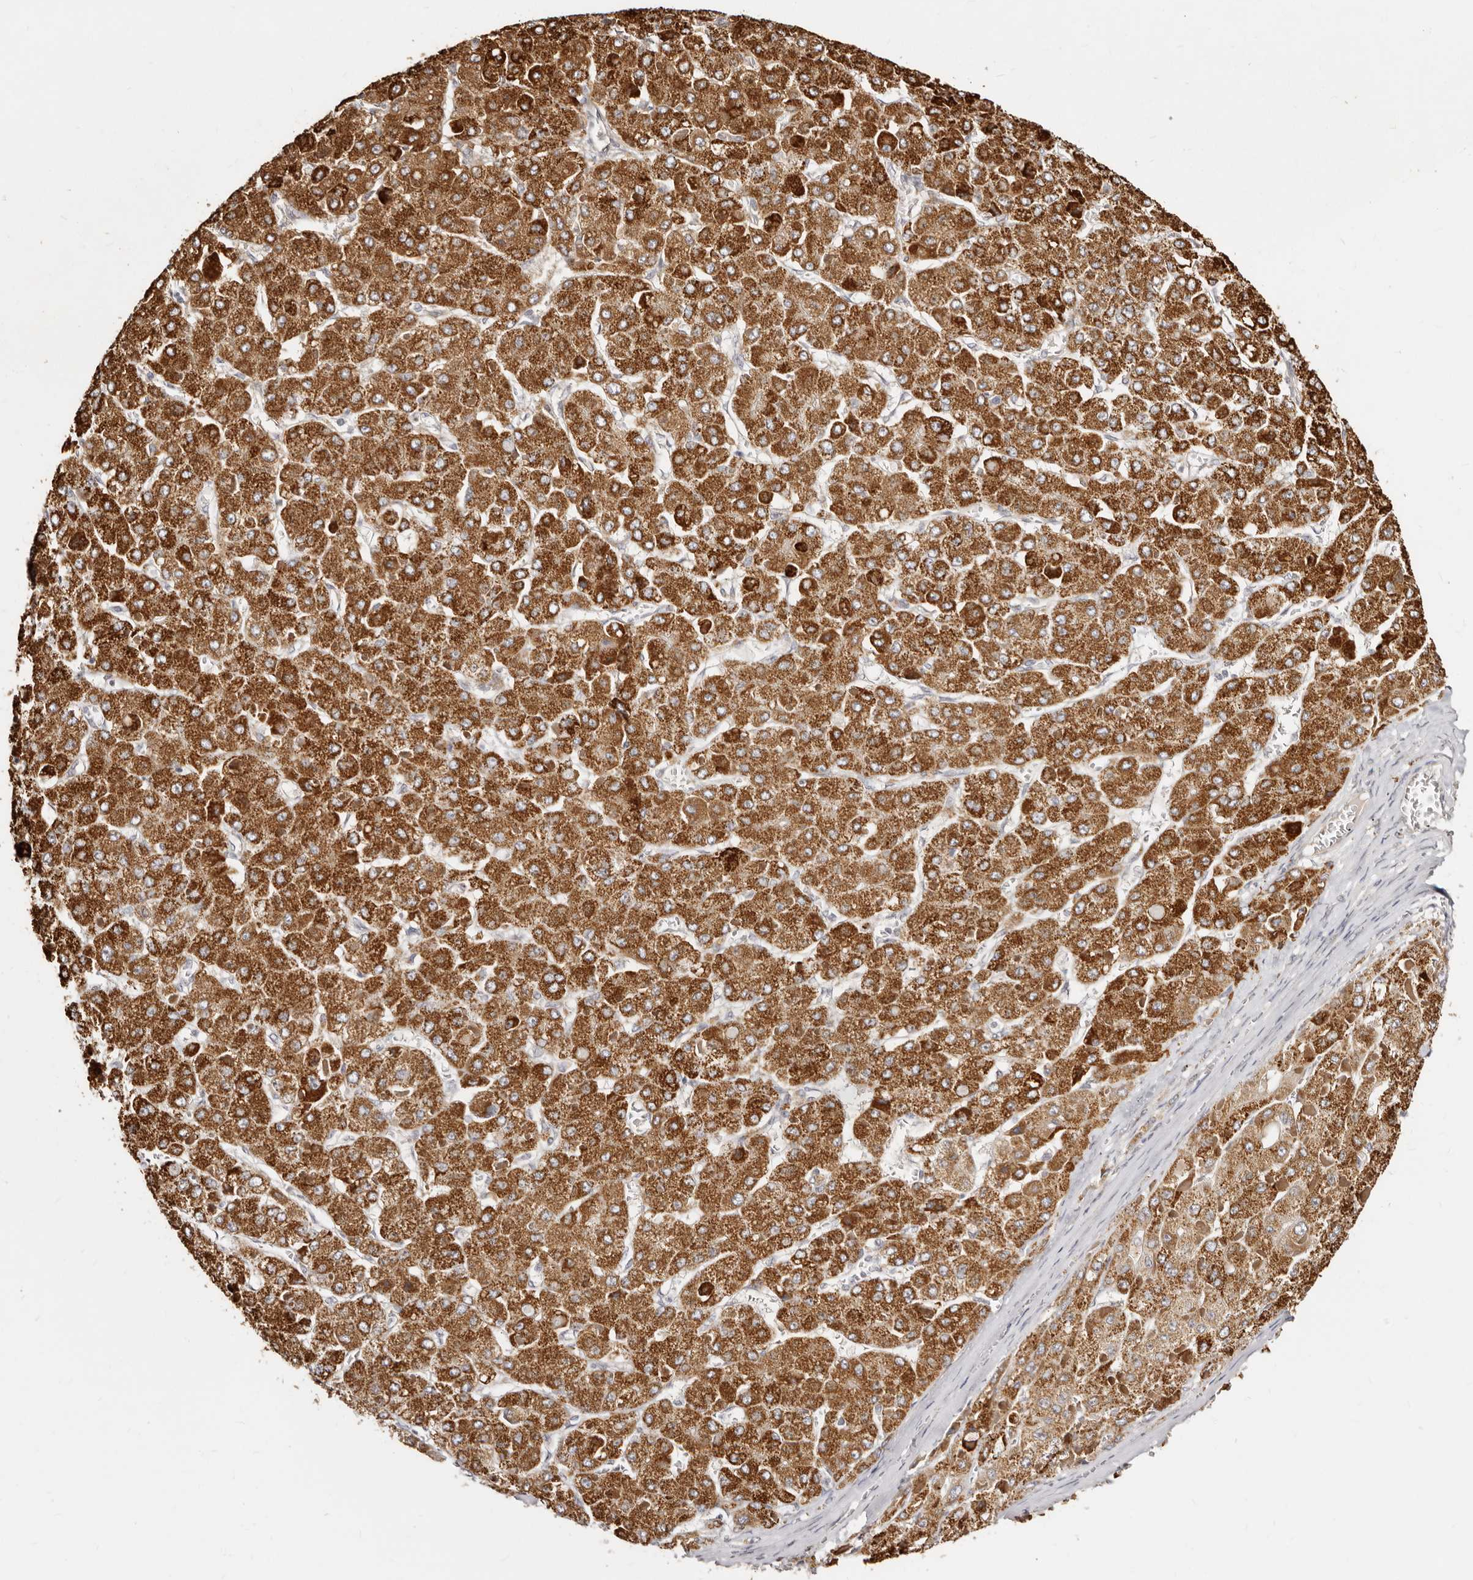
{"staining": {"intensity": "strong", "quantity": ">75%", "location": "cytoplasmic/membranous"}, "tissue": "liver cancer", "cell_type": "Tumor cells", "image_type": "cancer", "snomed": [{"axis": "morphology", "description": "Carcinoma, Hepatocellular, NOS"}, {"axis": "topography", "description": "Liver"}], "caption": "This is a micrograph of immunohistochemistry staining of liver cancer (hepatocellular carcinoma), which shows strong staining in the cytoplasmic/membranous of tumor cells.", "gene": "LCORL", "patient": {"sex": "female", "age": 73}}